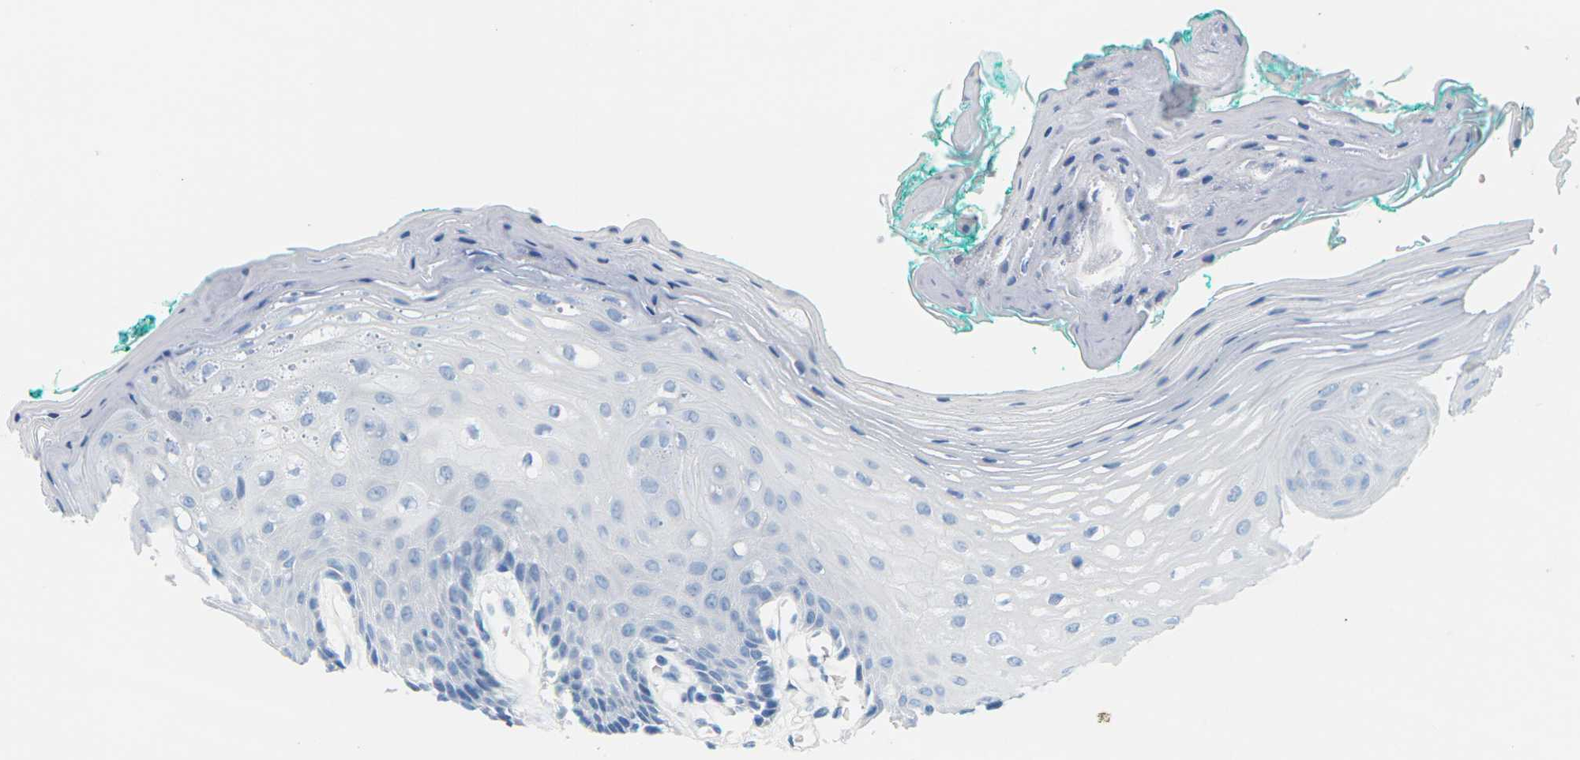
{"staining": {"intensity": "negative", "quantity": "none", "location": "none"}, "tissue": "oral mucosa", "cell_type": "Squamous epithelial cells", "image_type": "normal", "snomed": [{"axis": "morphology", "description": "Normal tissue, NOS"}, {"axis": "topography", "description": "Skeletal muscle"}, {"axis": "topography", "description": "Oral tissue"}, {"axis": "topography", "description": "Peripheral nerve tissue"}], "caption": "The IHC micrograph has no significant staining in squamous epithelial cells of oral mucosa.", "gene": "SLC12A1", "patient": {"sex": "female", "age": 84}}